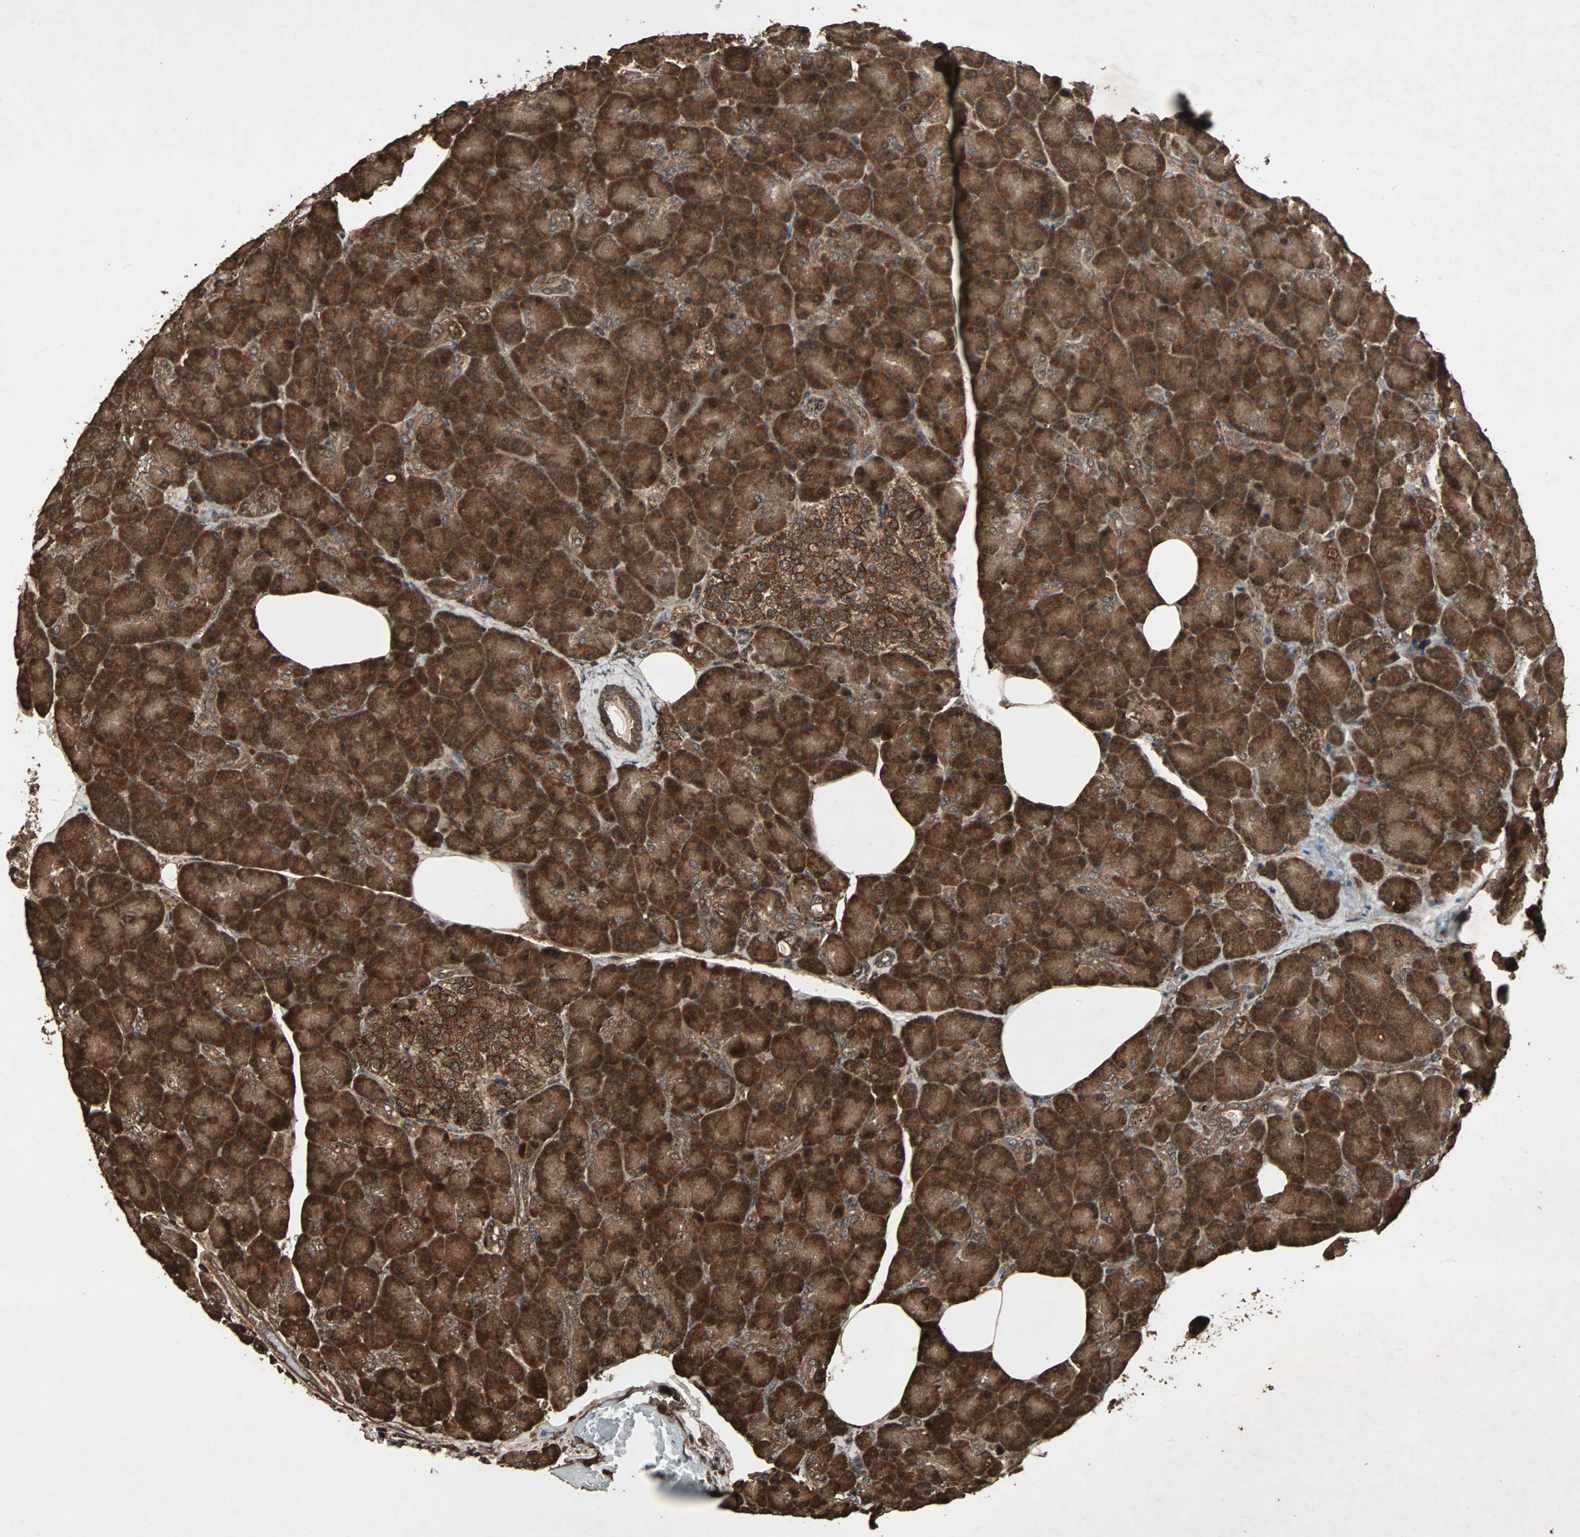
{"staining": {"intensity": "strong", "quantity": ">75%", "location": "cytoplasmic/membranous"}, "tissue": "pancreas", "cell_type": "Exocrine glandular cells", "image_type": "normal", "snomed": [{"axis": "morphology", "description": "Normal tissue, NOS"}, {"axis": "topography", "description": "Pancreas"}], "caption": "Immunohistochemistry (DAB (3,3'-diaminobenzidine)) staining of benign pancreas exhibits strong cytoplasmic/membranous protein expression in about >75% of exocrine glandular cells.", "gene": "LAMTOR5", "patient": {"sex": "female", "age": 43}}